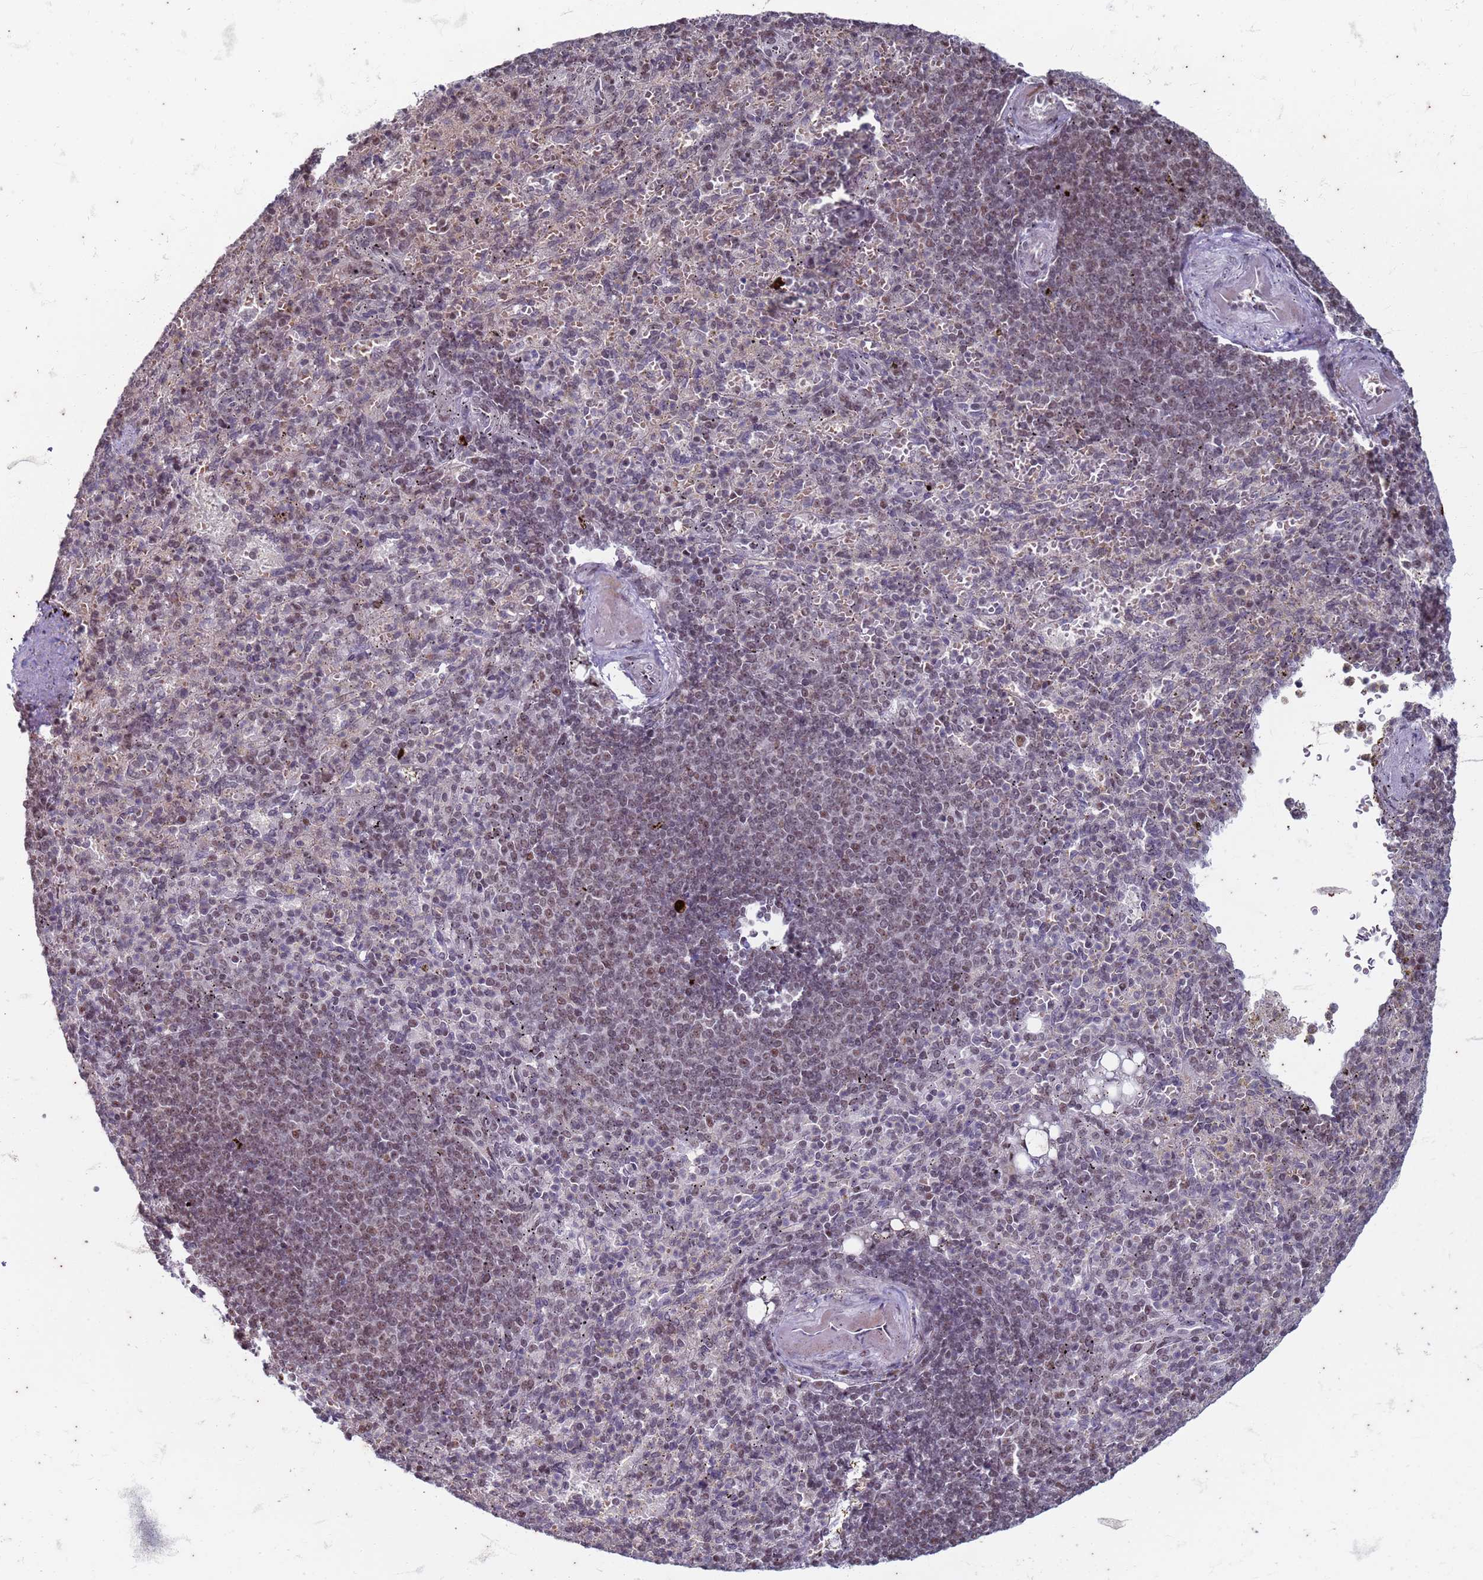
{"staining": {"intensity": "moderate", "quantity": "25%-75%", "location": "nuclear"}, "tissue": "spleen", "cell_type": "Cells in red pulp", "image_type": "normal", "snomed": [{"axis": "morphology", "description": "Normal tissue, NOS"}, {"axis": "topography", "description": "Spleen"}], "caption": "DAB (3,3'-diaminobenzidine) immunohistochemical staining of unremarkable human spleen demonstrates moderate nuclear protein staining in about 25%-75% of cells in red pulp. The protein of interest is stained brown, and the nuclei are stained in blue (DAB IHC with brightfield microscopy, high magnification).", "gene": "TRMT6", "patient": {"sex": "female", "age": 74}}